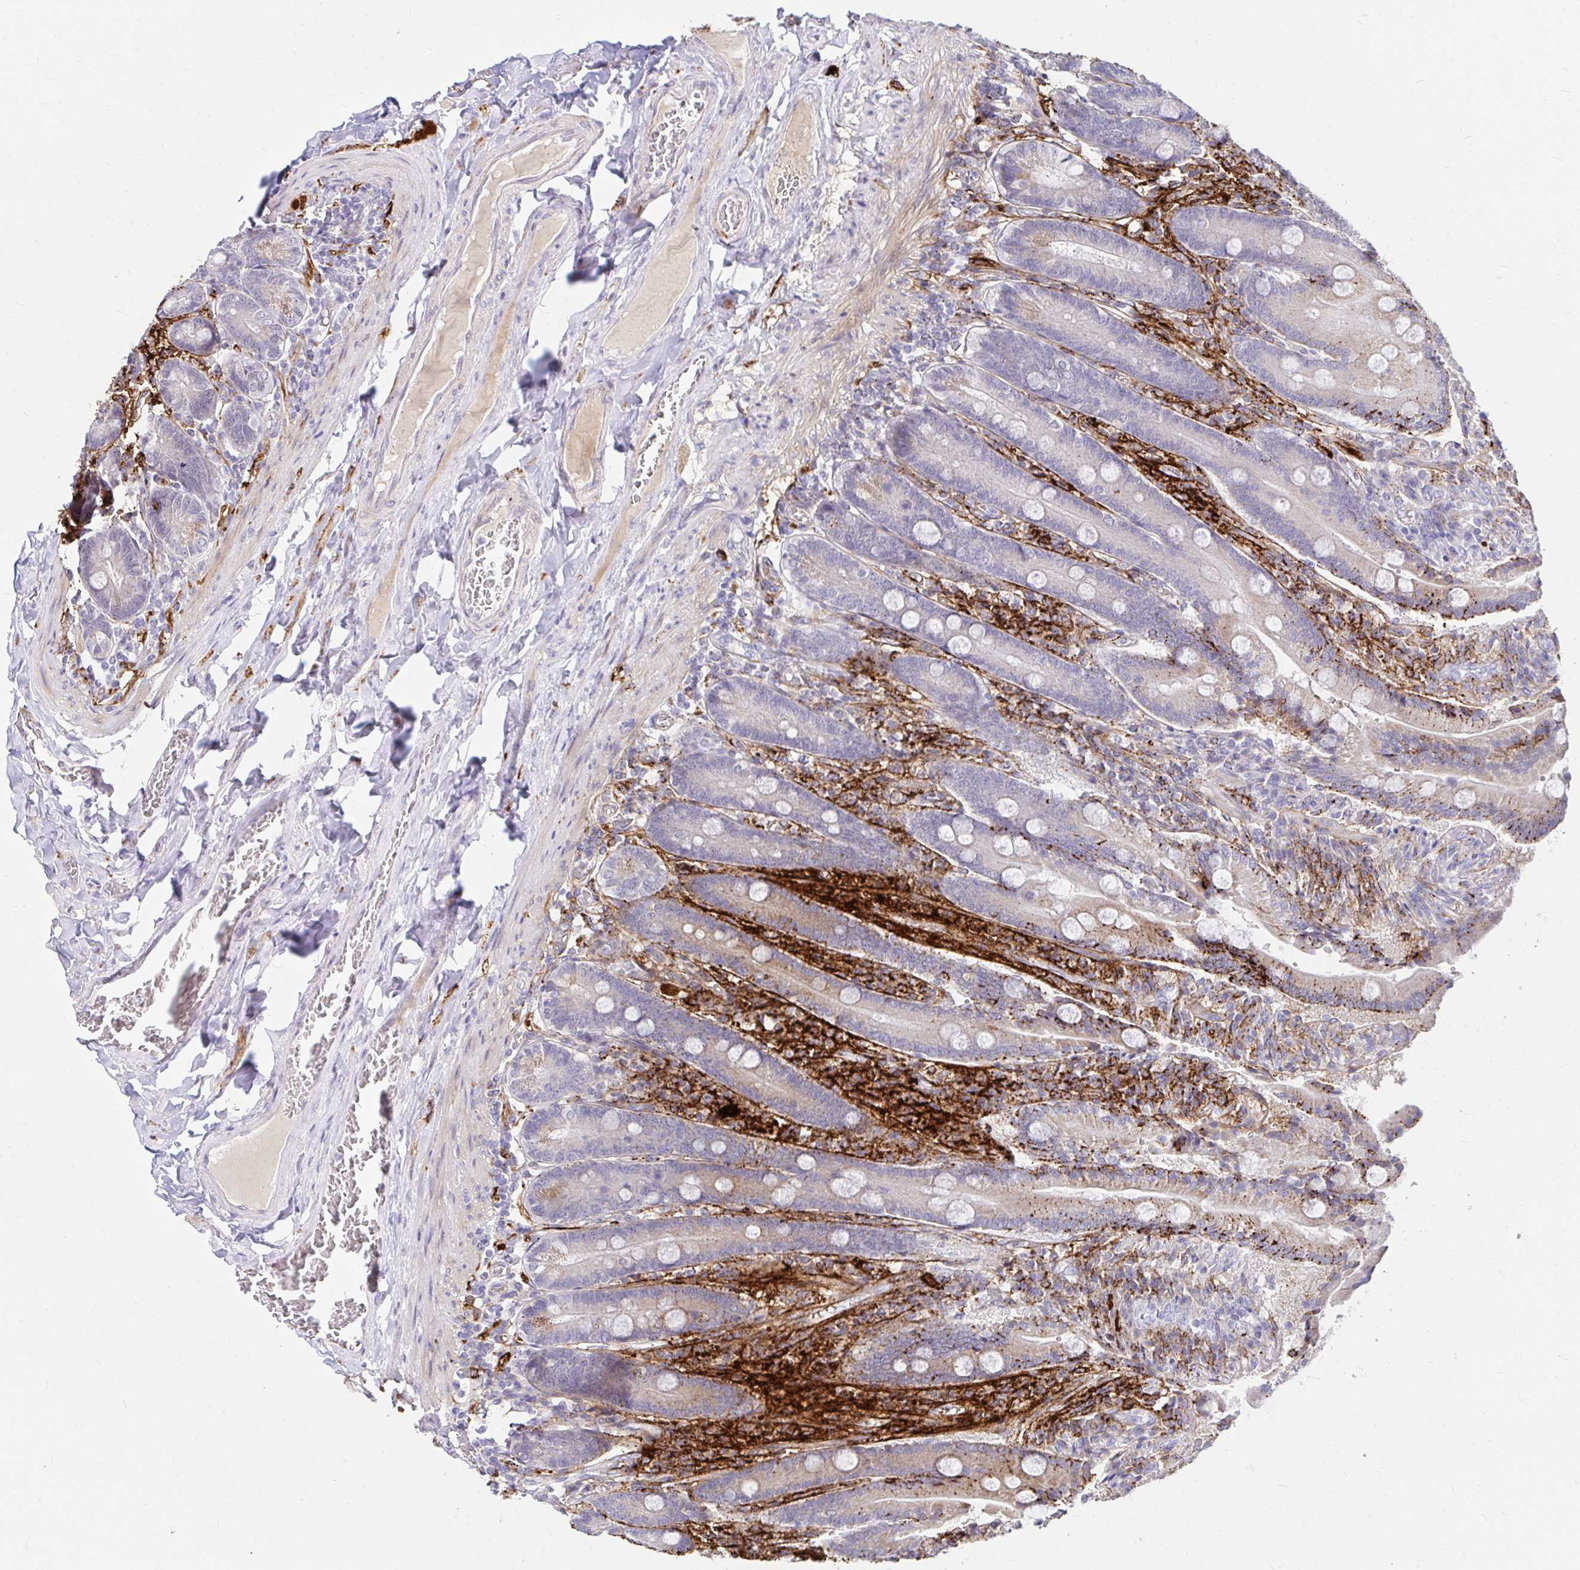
{"staining": {"intensity": "moderate", "quantity": "<25%", "location": "cytoplasmic/membranous"}, "tissue": "duodenum", "cell_type": "Glandular cells", "image_type": "normal", "snomed": [{"axis": "morphology", "description": "Normal tissue, NOS"}, {"axis": "topography", "description": "Duodenum"}], "caption": "Normal duodenum was stained to show a protein in brown. There is low levels of moderate cytoplasmic/membranous positivity in about <25% of glandular cells. (DAB (3,3'-diaminobenzidine) IHC, brown staining for protein, blue staining for nuclei).", "gene": "GUCY1A1", "patient": {"sex": "female", "age": 62}}